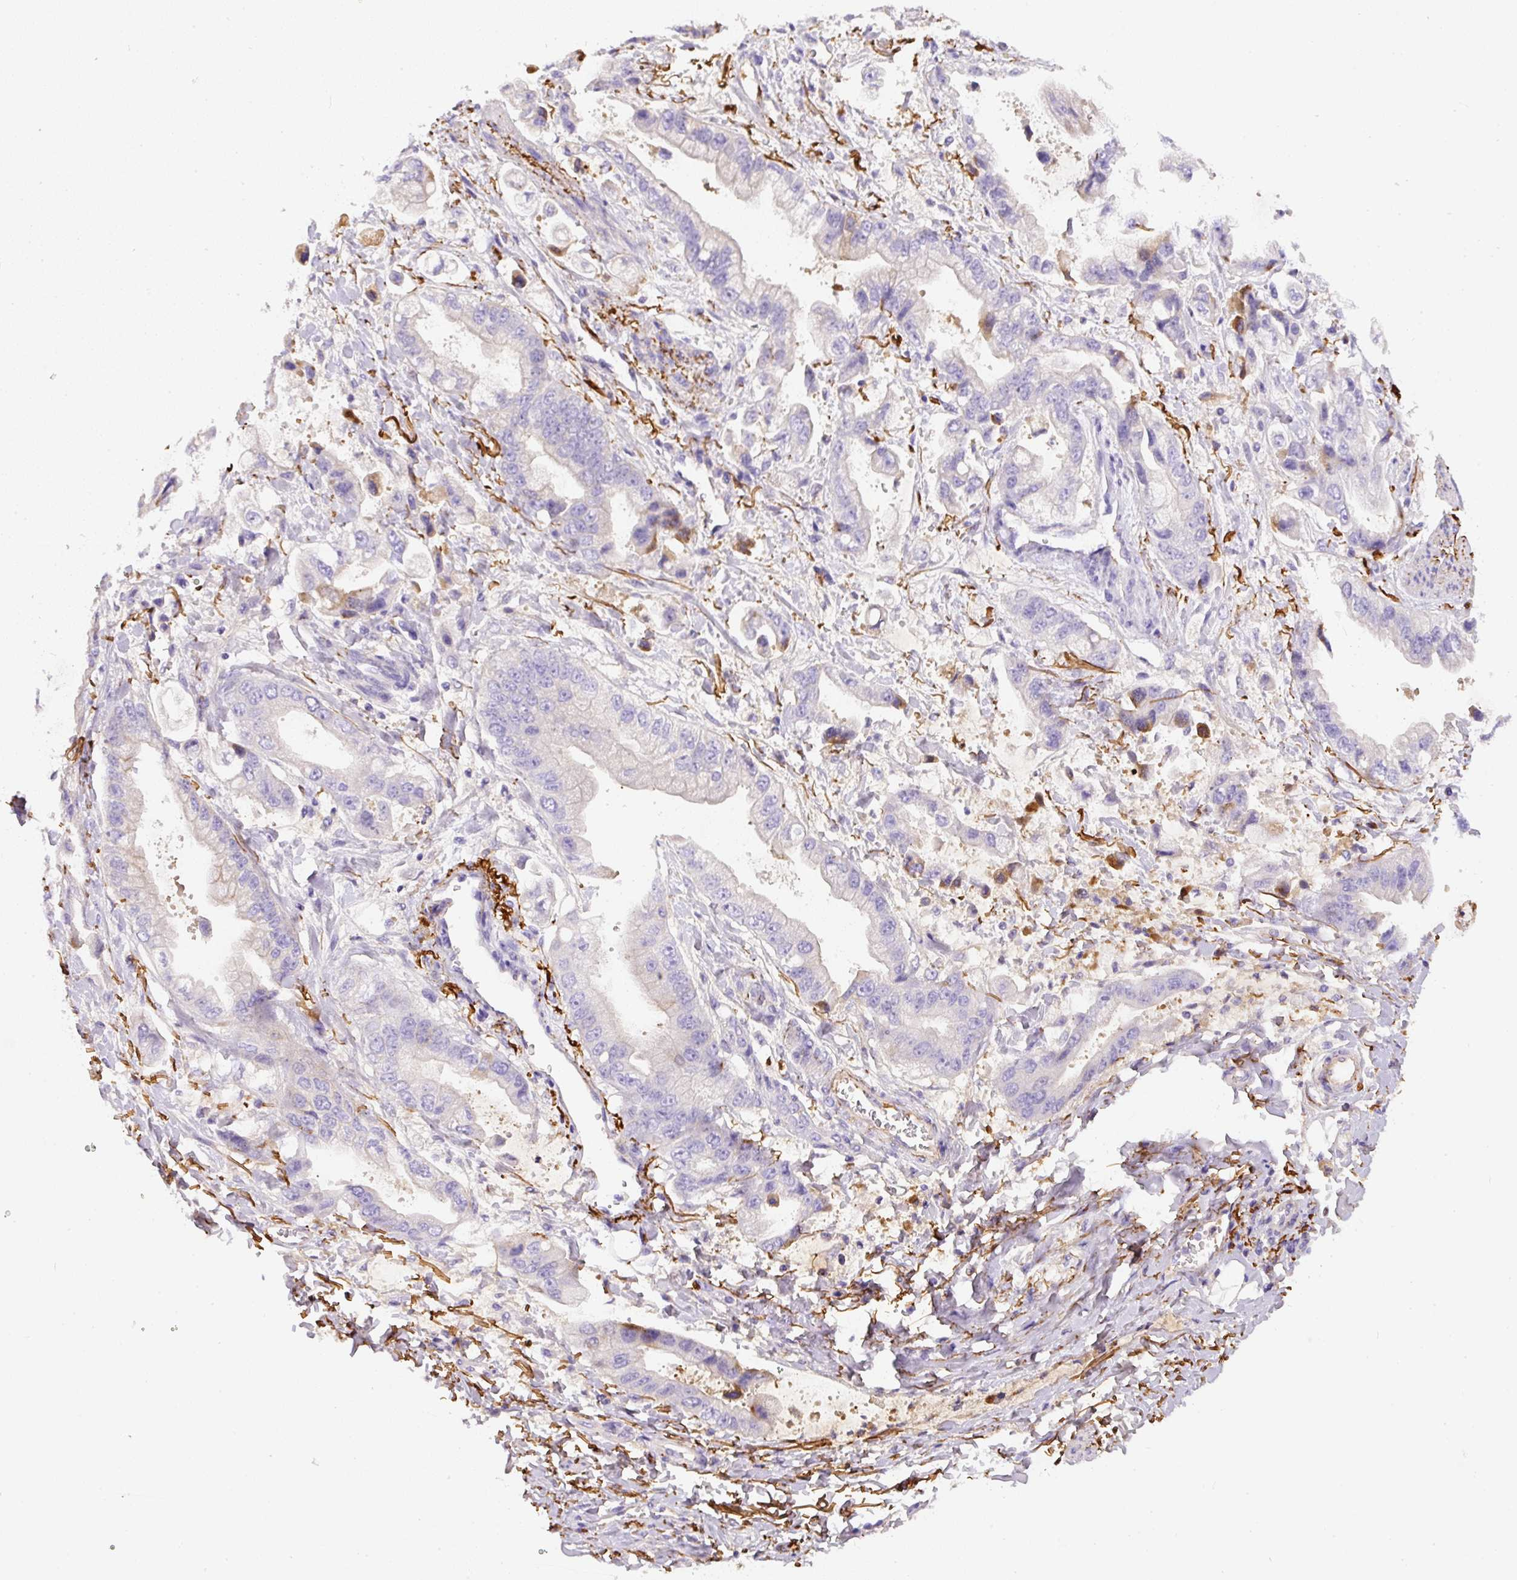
{"staining": {"intensity": "negative", "quantity": "none", "location": "none"}, "tissue": "stomach cancer", "cell_type": "Tumor cells", "image_type": "cancer", "snomed": [{"axis": "morphology", "description": "Adenocarcinoma, NOS"}, {"axis": "topography", "description": "Stomach"}], "caption": "Immunohistochemistry image of human stomach adenocarcinoma stained for a protein (brown), which exhibits no positivity in tumor cells.", "gene": "APCS", "patient": {"sex": "male", "age": 62}}